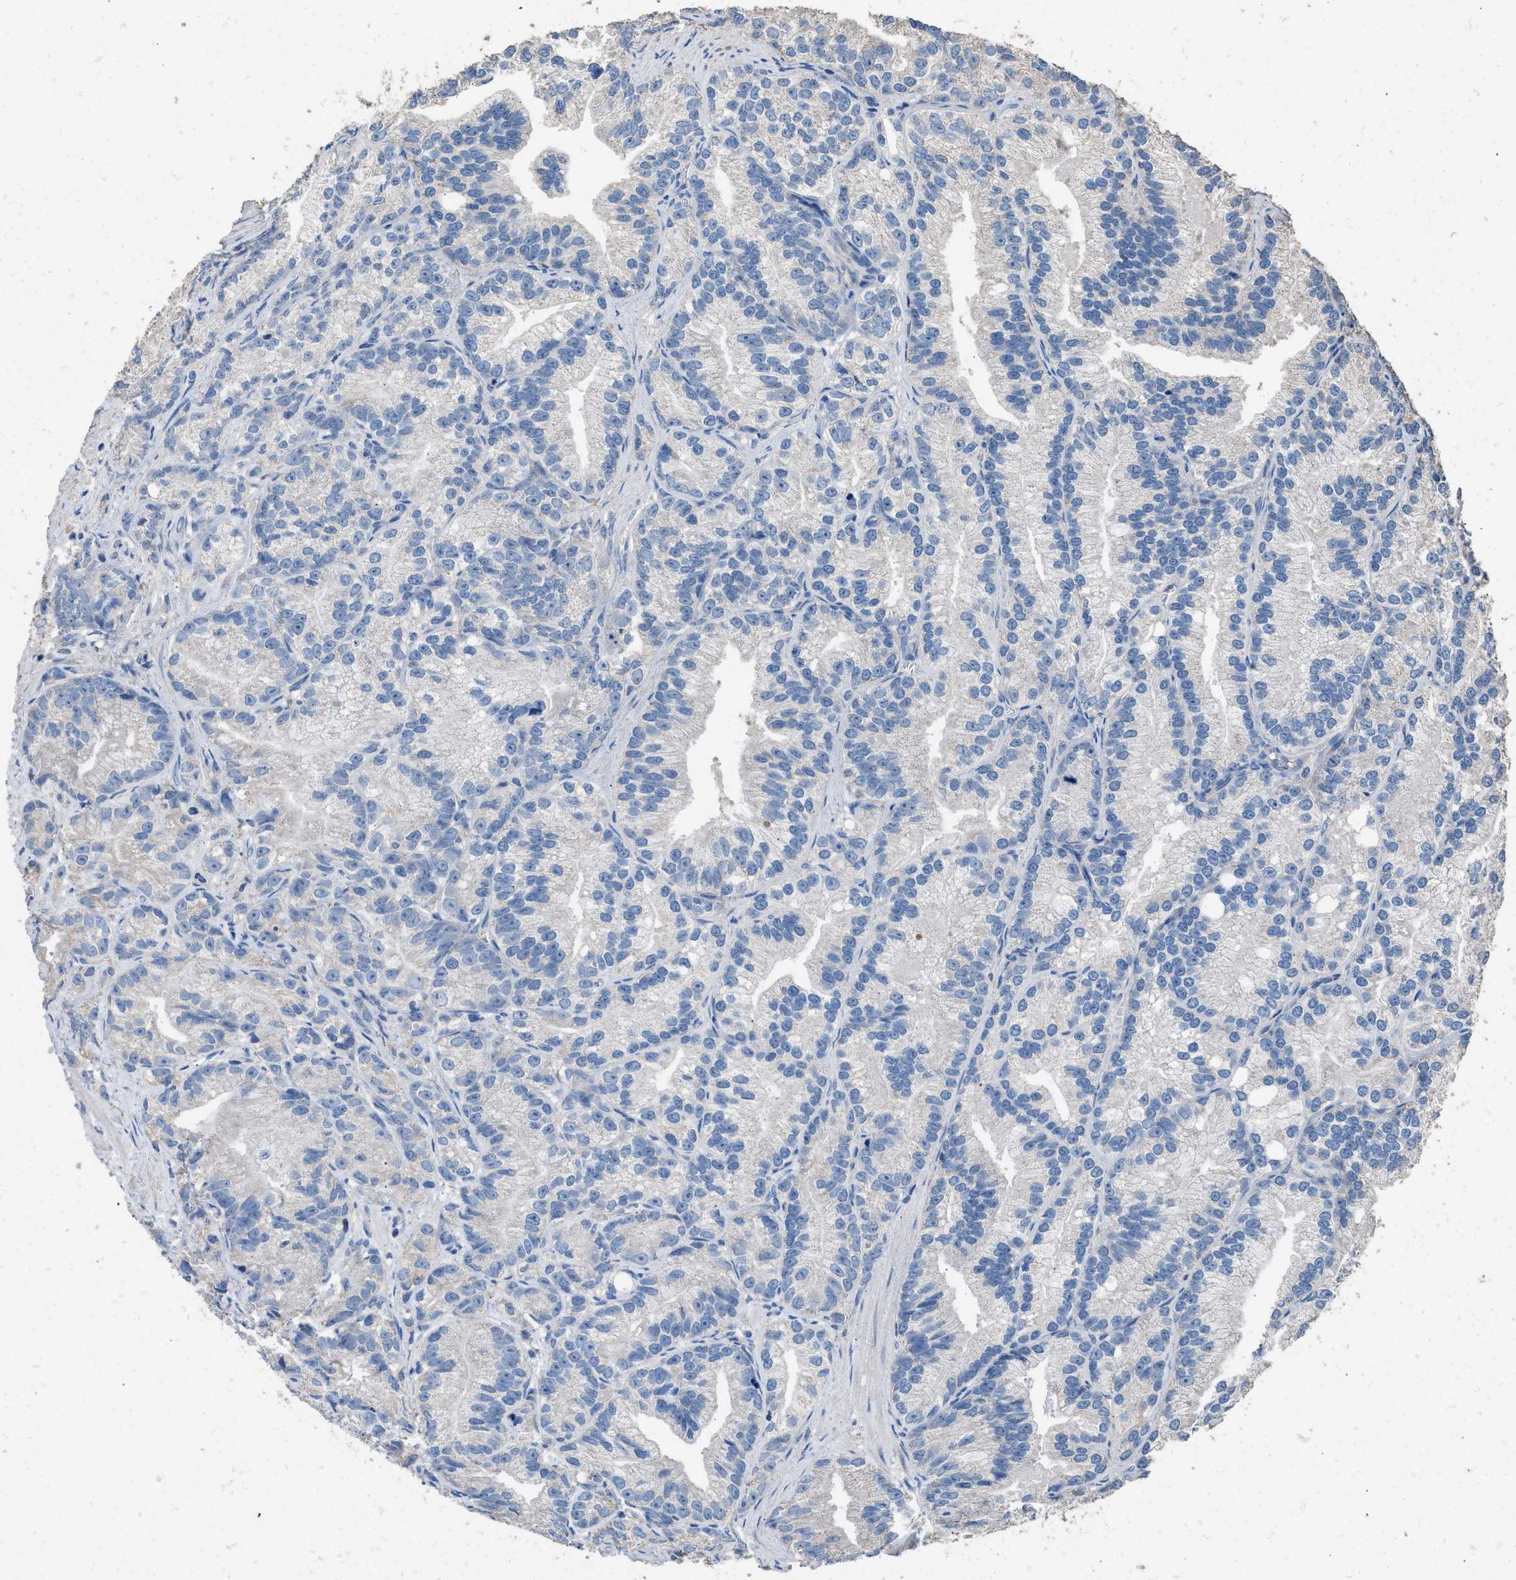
{"staining": {"intensity": "negative", "quantity": "none", "location": "none"}, "tissue": "prostate cancer", "cell_type": "Tumor cells", "image_type": "cancer", "snomed": [{"axis": "morphology", "description": "Adenocarcinoma, Low grade"}, {"axis": "topography", "description": "Prostate"}], "caption": "DAB (3,3'-diaminobenzidine) immunohistochemical staining of prostate cancer (low-grade adenocarcinoma) displays no significant expression in tumor cells.", "gene": "ITSN1", "patient": {"sex": "male", "age": 89}}